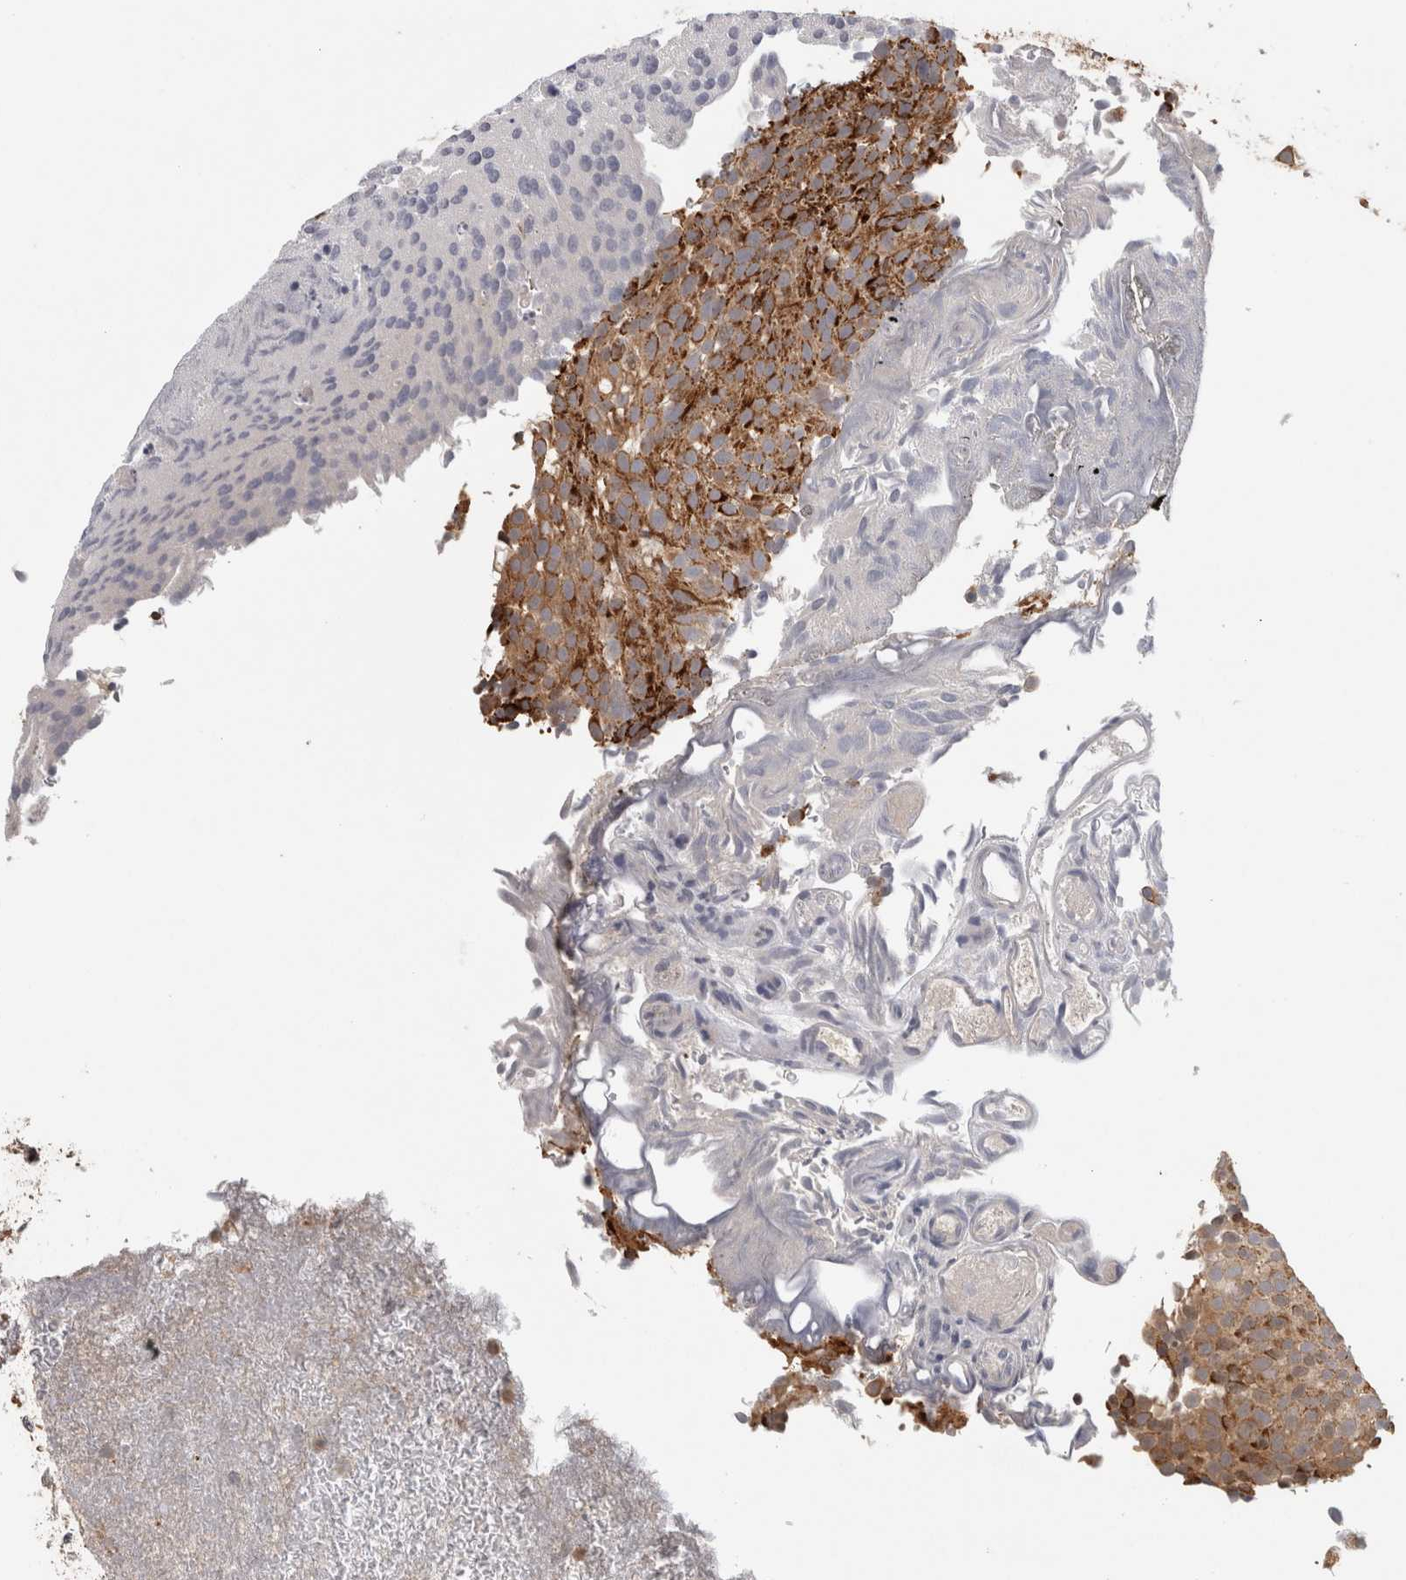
{"staining": {"intensity": "moderate", "quantity": ">75%", "location": "cytoplasmic/membranous"}, "tissue": "urothelial cancer", "cell_type": "Tumor cells", "image_type": "cancer", "snomed": [{"axis": "morphology", "description": "Urothelial carcinoma, Low grade"}, {"axis": "topography", "description": "Urinary bladder"}], "caption": "Immunohistochemical staining of urothelial cancer demonstrates medium levels of moderate cytoplasmic/membranous protein positivity in about >75% of tumor cells.", "gene": "PIGP", "patient": {"sex": "male", "age": 78}}